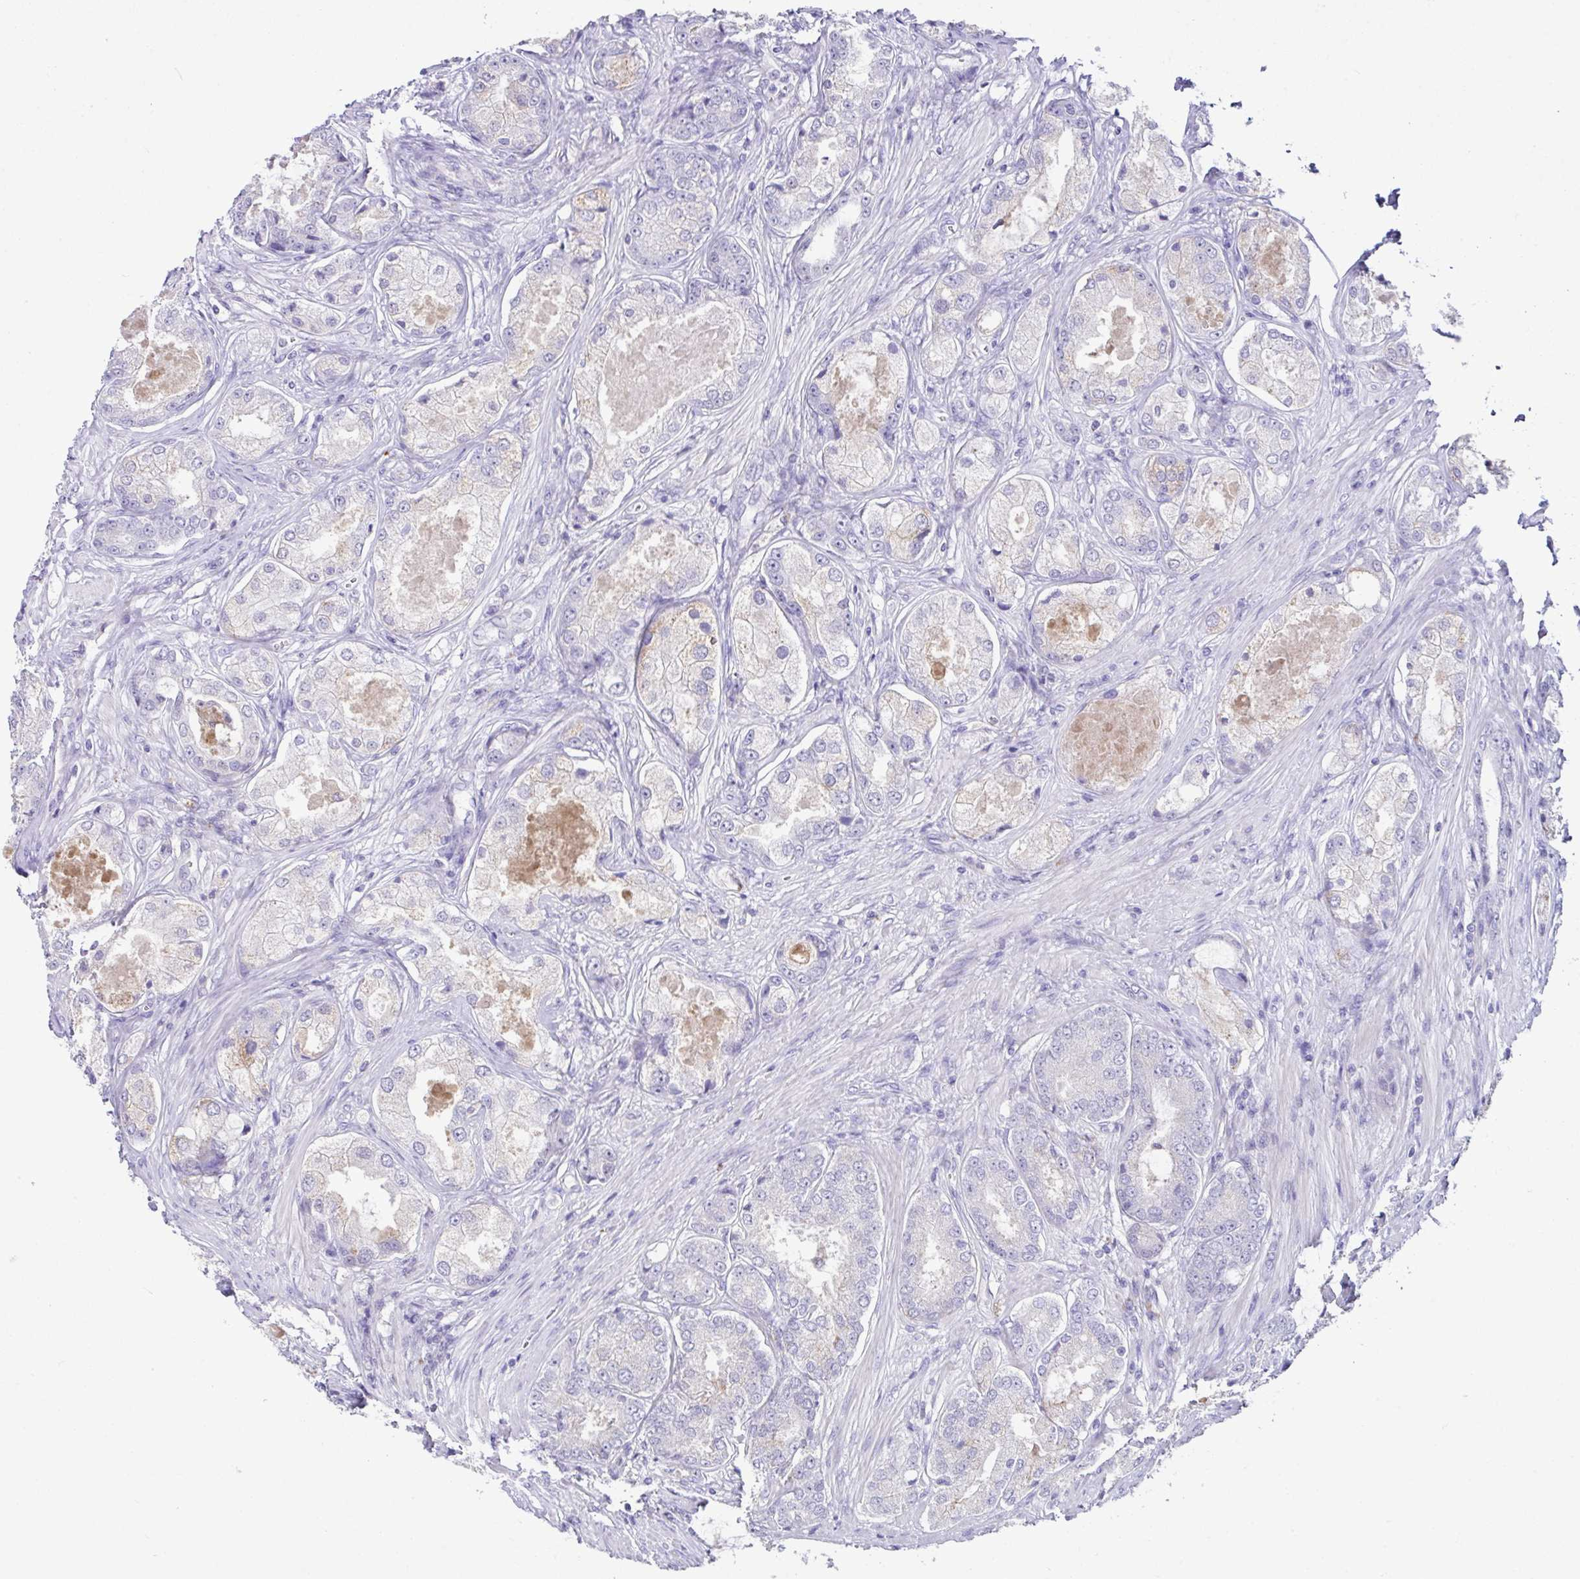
{"staining": {"intensity": "negative", "quantity": "none", "location": "none"}, "tissue": "prostate cancer", "cell_type": "Tumor cells", "image_type": "cancer", "snomed": [{"axis": "morphology", "description": "Adenocarcinoma, Low grade"}, {"axis": "topography", "description": "Prostate"}], "caption": "There is no significant expression in tumor cells of prostate cancer. Nuclei are stained in blue.", "gene": "D2HGDH", "patient": {"sex": "male", "age": 68}}